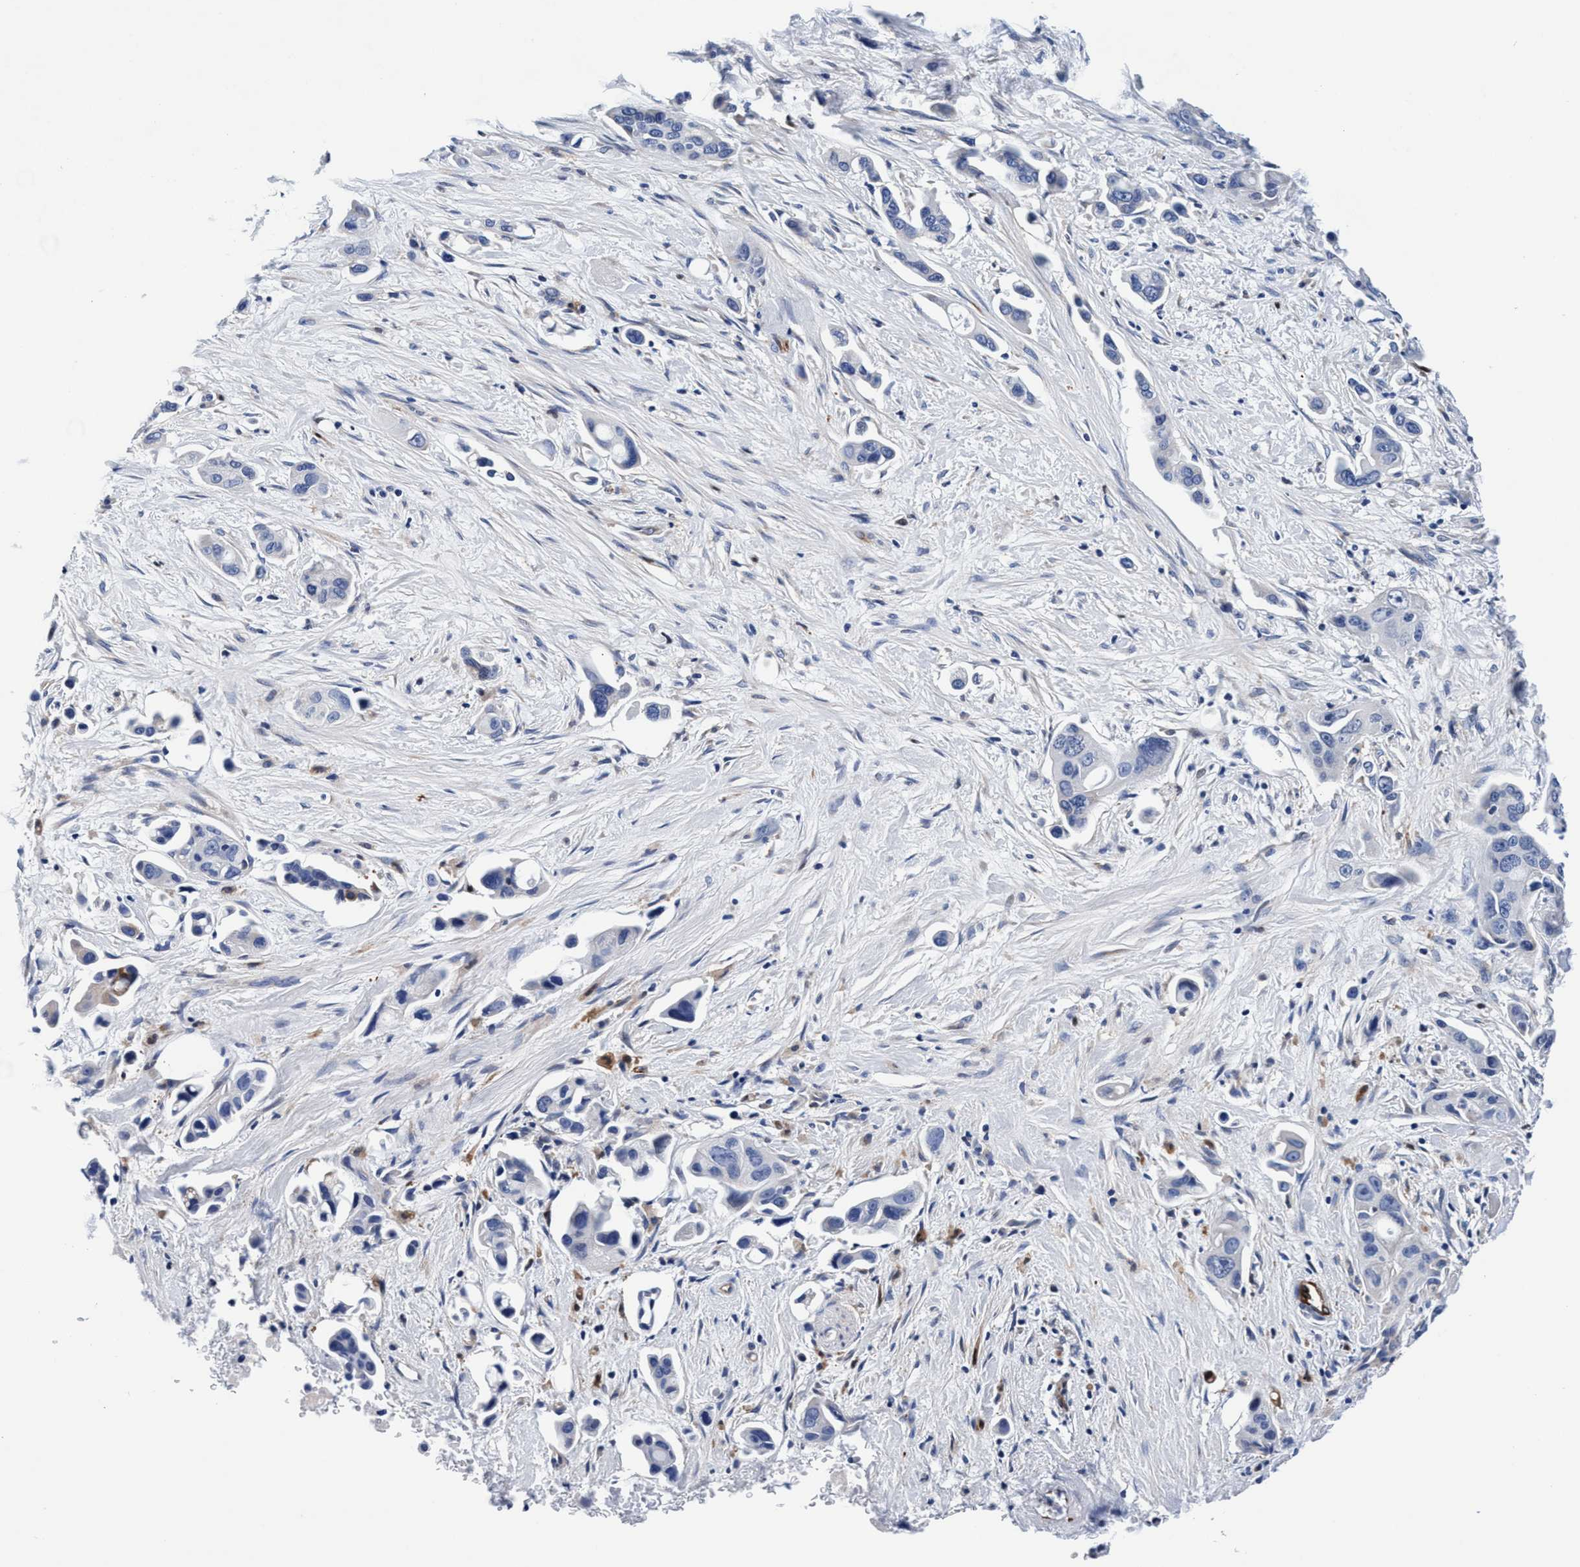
{"staining": {"intensity": "negative", "quantity": "none", "location": "none"}, "tissue": "pancreatic cancer", "cell_type": "Tumor cells", "image_type": "cancer", "snomed": [{"axis": "morphology", "description": "Adenocarcinoma, NOS"}, {"axis": "topography", "description": "Pancreas"}], "caption": "DAB immunohistochemical staining of human pancreatic cancer exhibits no significant staining in tumor cells.", "gene": "UBALD2", "patient": {"sex": "male", "age": 53}}